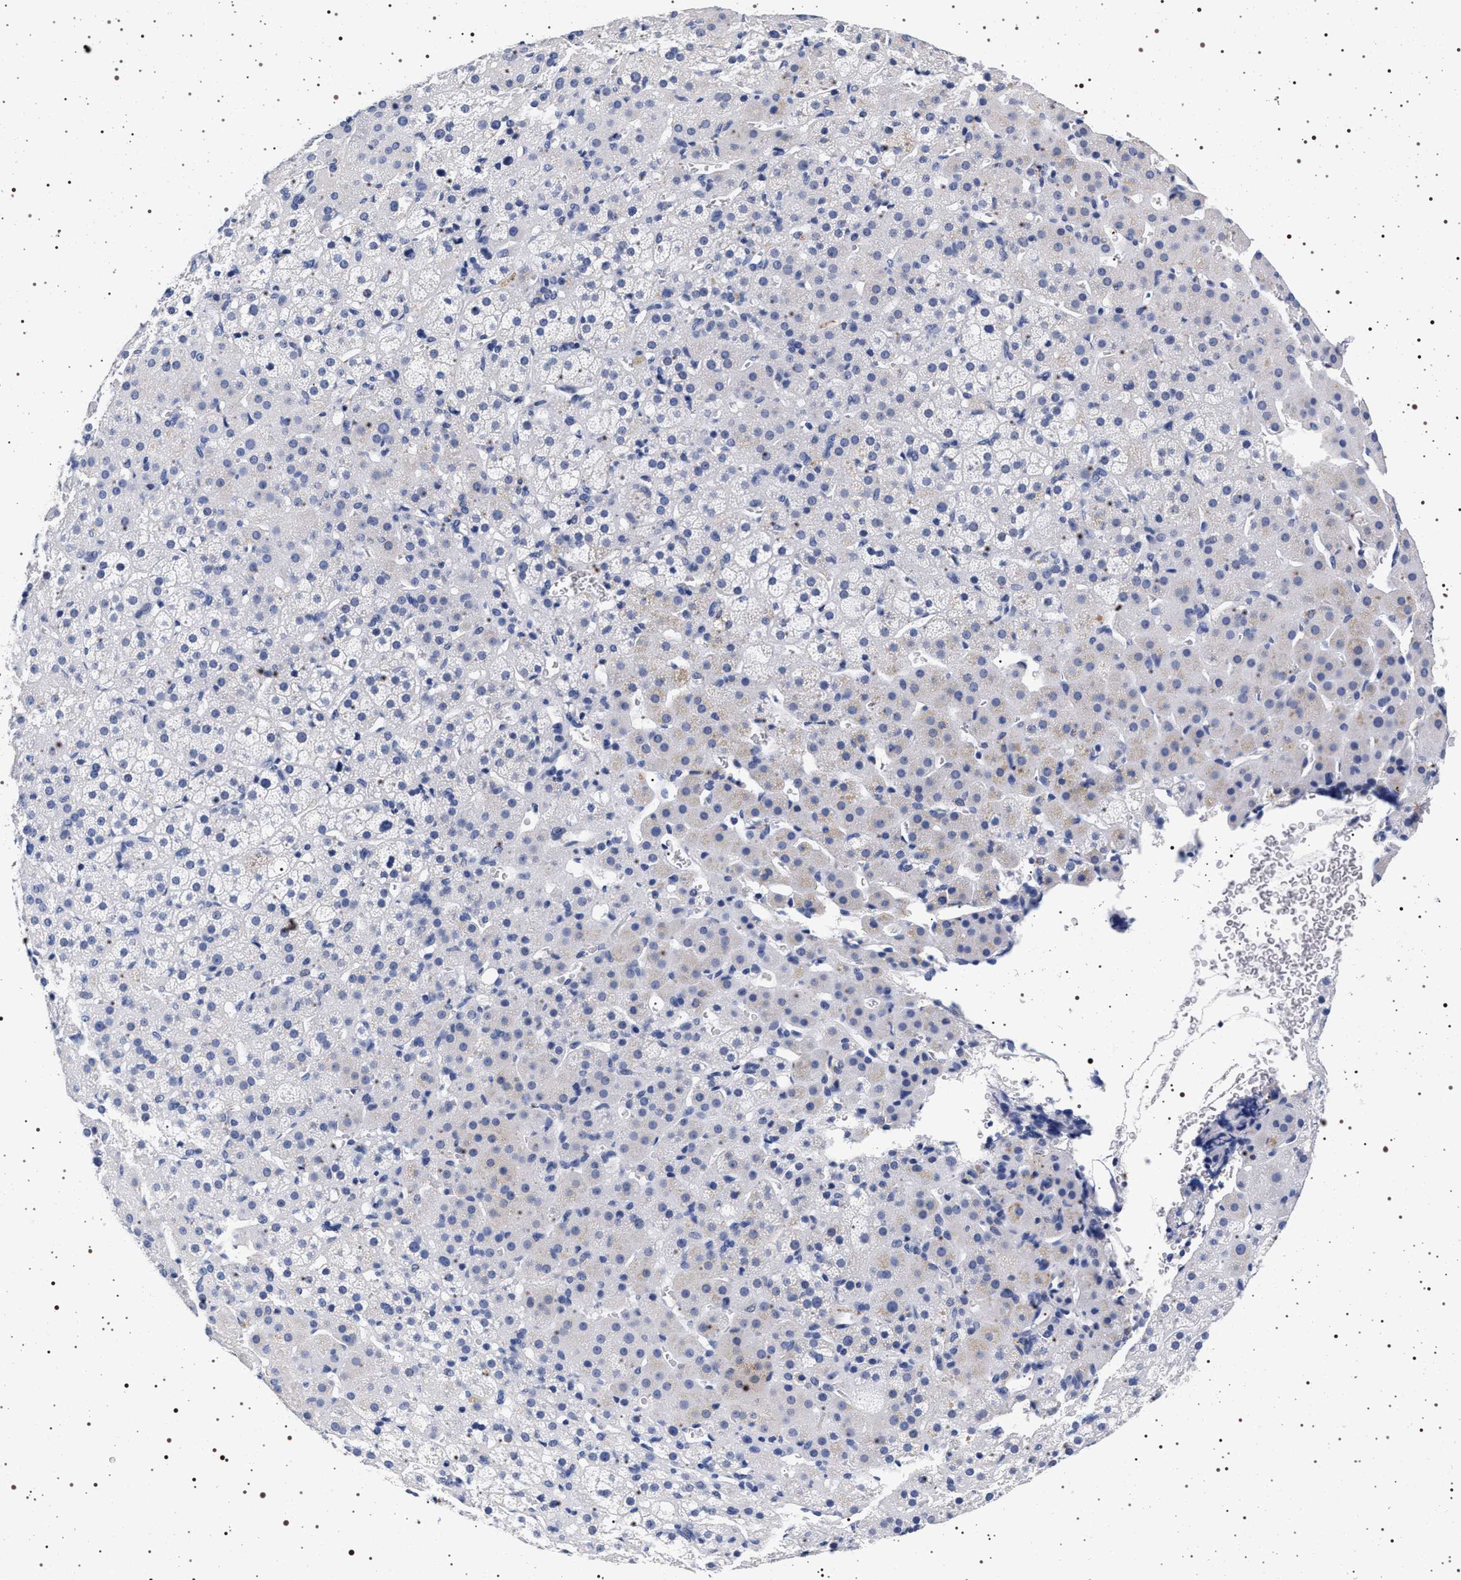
{"staining": {"intensity": "negative", "quantity": "none", "location": "none"}, "tissue": "adrenal gland", "cell_type": "Glandular cells", "image_type": "normal", "snomed": [{"axis": "morphology", "description": "Normal tissue, NOS"}, {"axis": "topography", "description": "Adrenal gland"}], "caption": "This image is of benign adrenal gland stained with immunohistochemistry to label a protein in brown with the nuclei are counter-stained blue. There is no staining in glandular cells. Brightfield microscopy of IHC stained with DAB (3,3'-diaminobenzidine) (brown) and hematoxylin (blue), captured at high magnification.", "gene": "SYN1", "patient": {"sex": "female", "age": 57}}